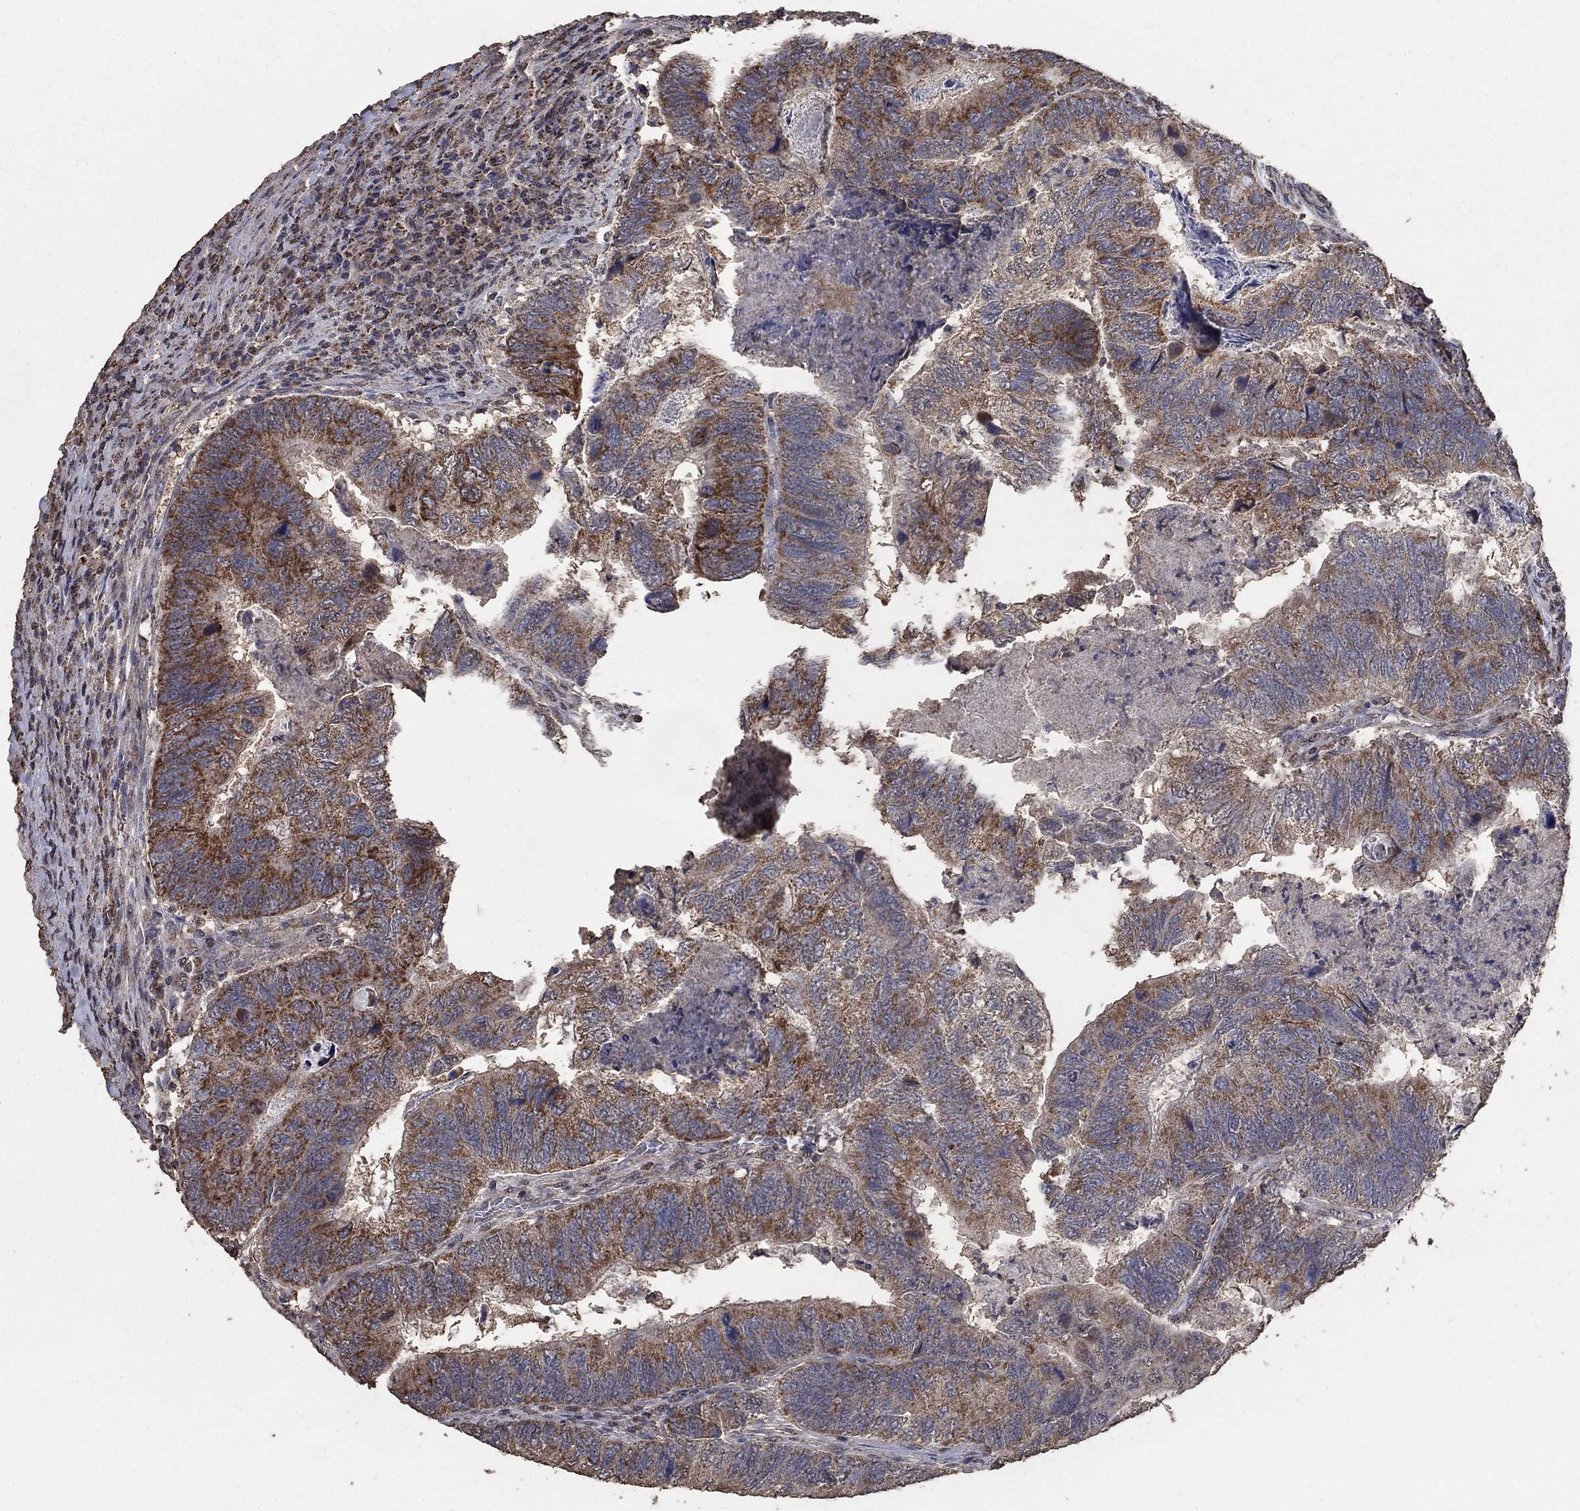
{"staining": {"intensity": "strong", "quantity": "25%-75%", "location": "cytoplasmic/membranous"}, "tissue": "colorectal cancer", "cell_type": "Tumor cells", "image_type": "cancer", "snomed": [{"axis": "morphology", "description": "Adenocarcinoma, NOS"}, {"axis": "topography", "description": "Colon"}], "caption": "Immunohistochemical staining of human colorectal adenocarcinoma exhibits high levels of strong cytoplasmic/membranous protein positivity in about 25%-75% of tumor cells.", "gene": "MRPS24", "patient": {"sex": "female", "age": 67}}